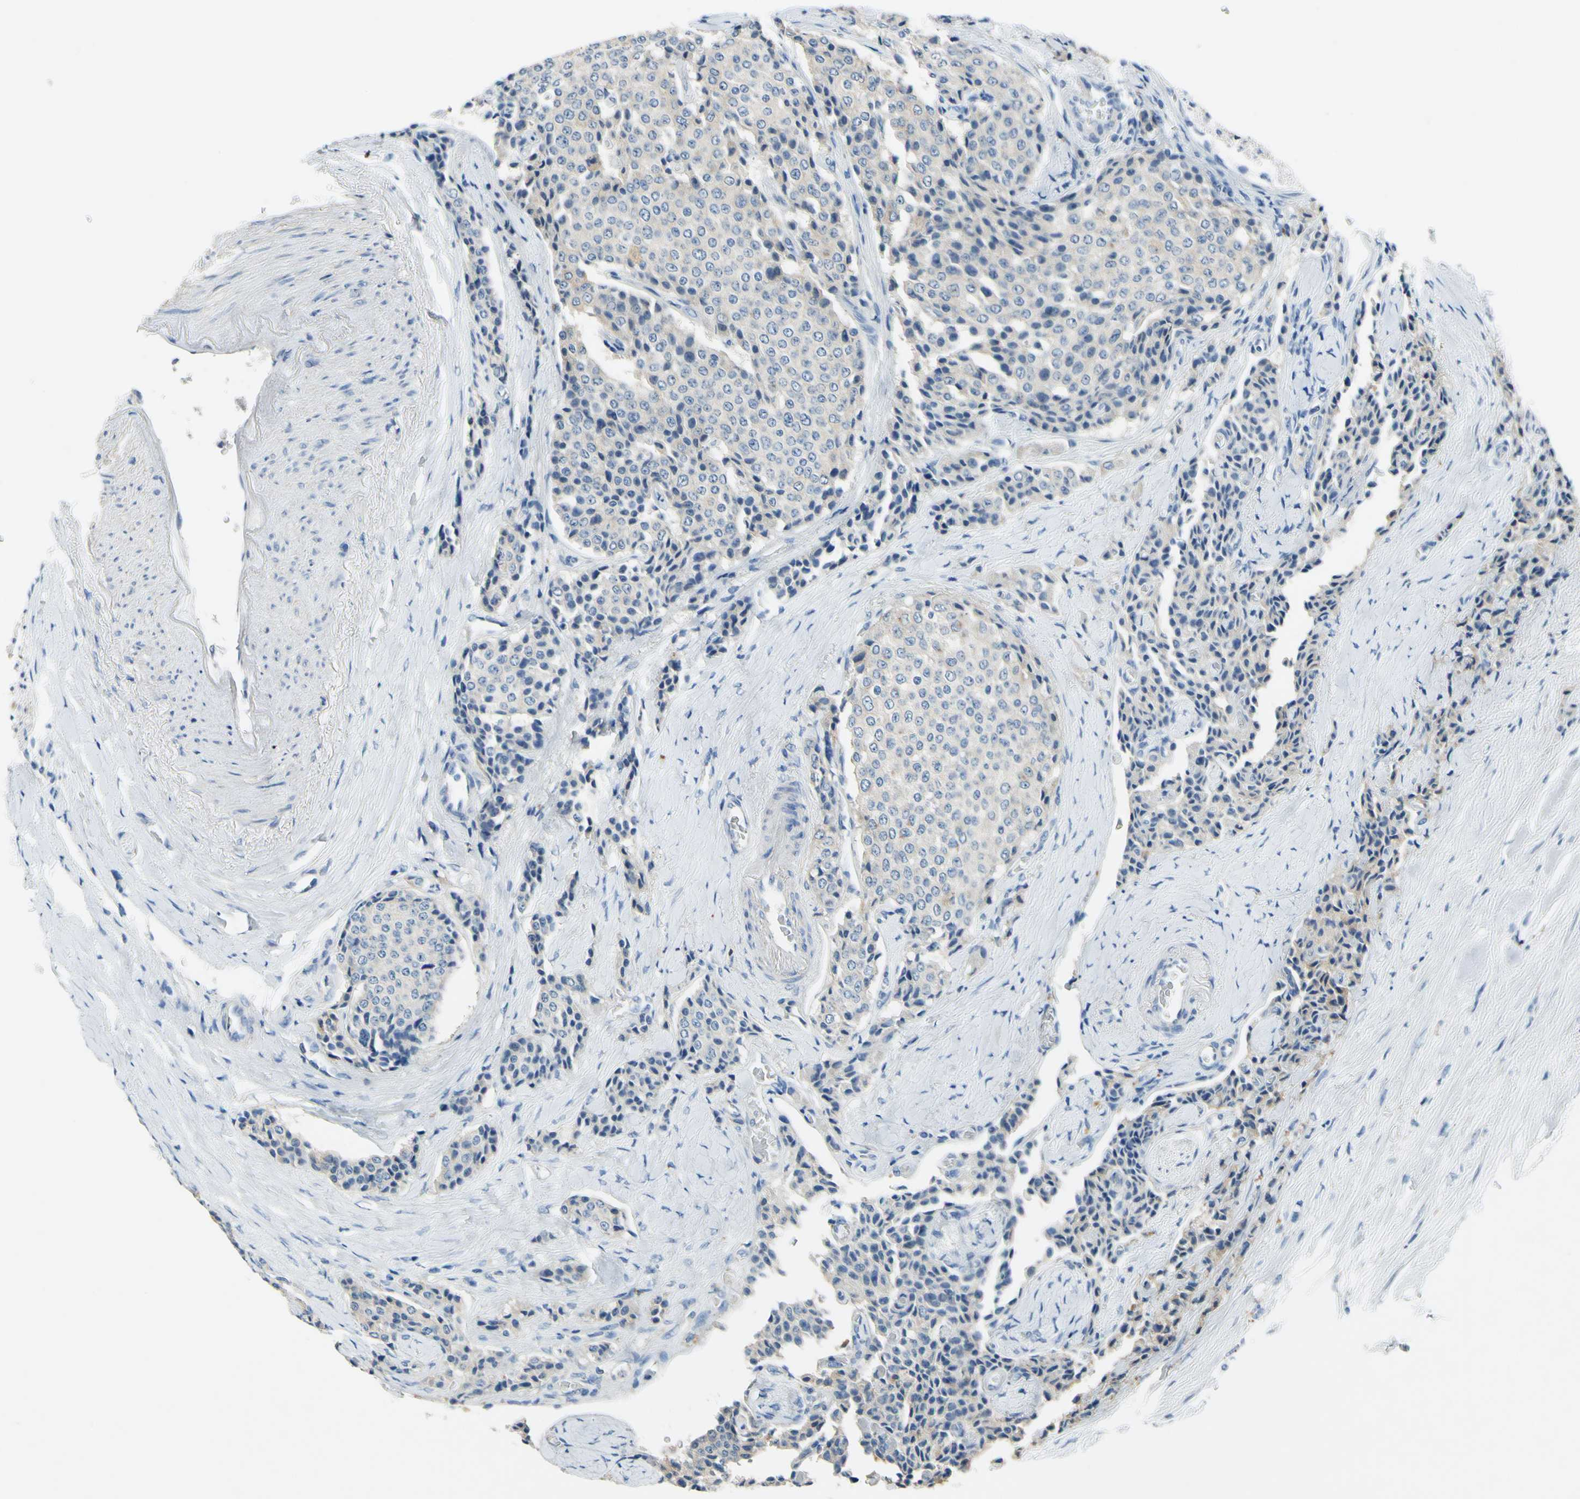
{"staining": {"intensity": "weak", "quantity": "25%-75%", "location": "cytoplasmic/membranous"}, "tissue": "carcinoid", "cell_type": "Tumor cells", "image_type": "cancer", "snomed": [{"axis": "morphology", "description": "Carcinoid, malignant, NOS"}, {"axis": "topography", "description": "Colon"}], "caption": "A brown stain highlights weak cytoplasmic/membranous expression of a protein in malignant carcinoid tumor cells.", "gene": "CDH10", "patient": {"sex": "female", "age": 61}}